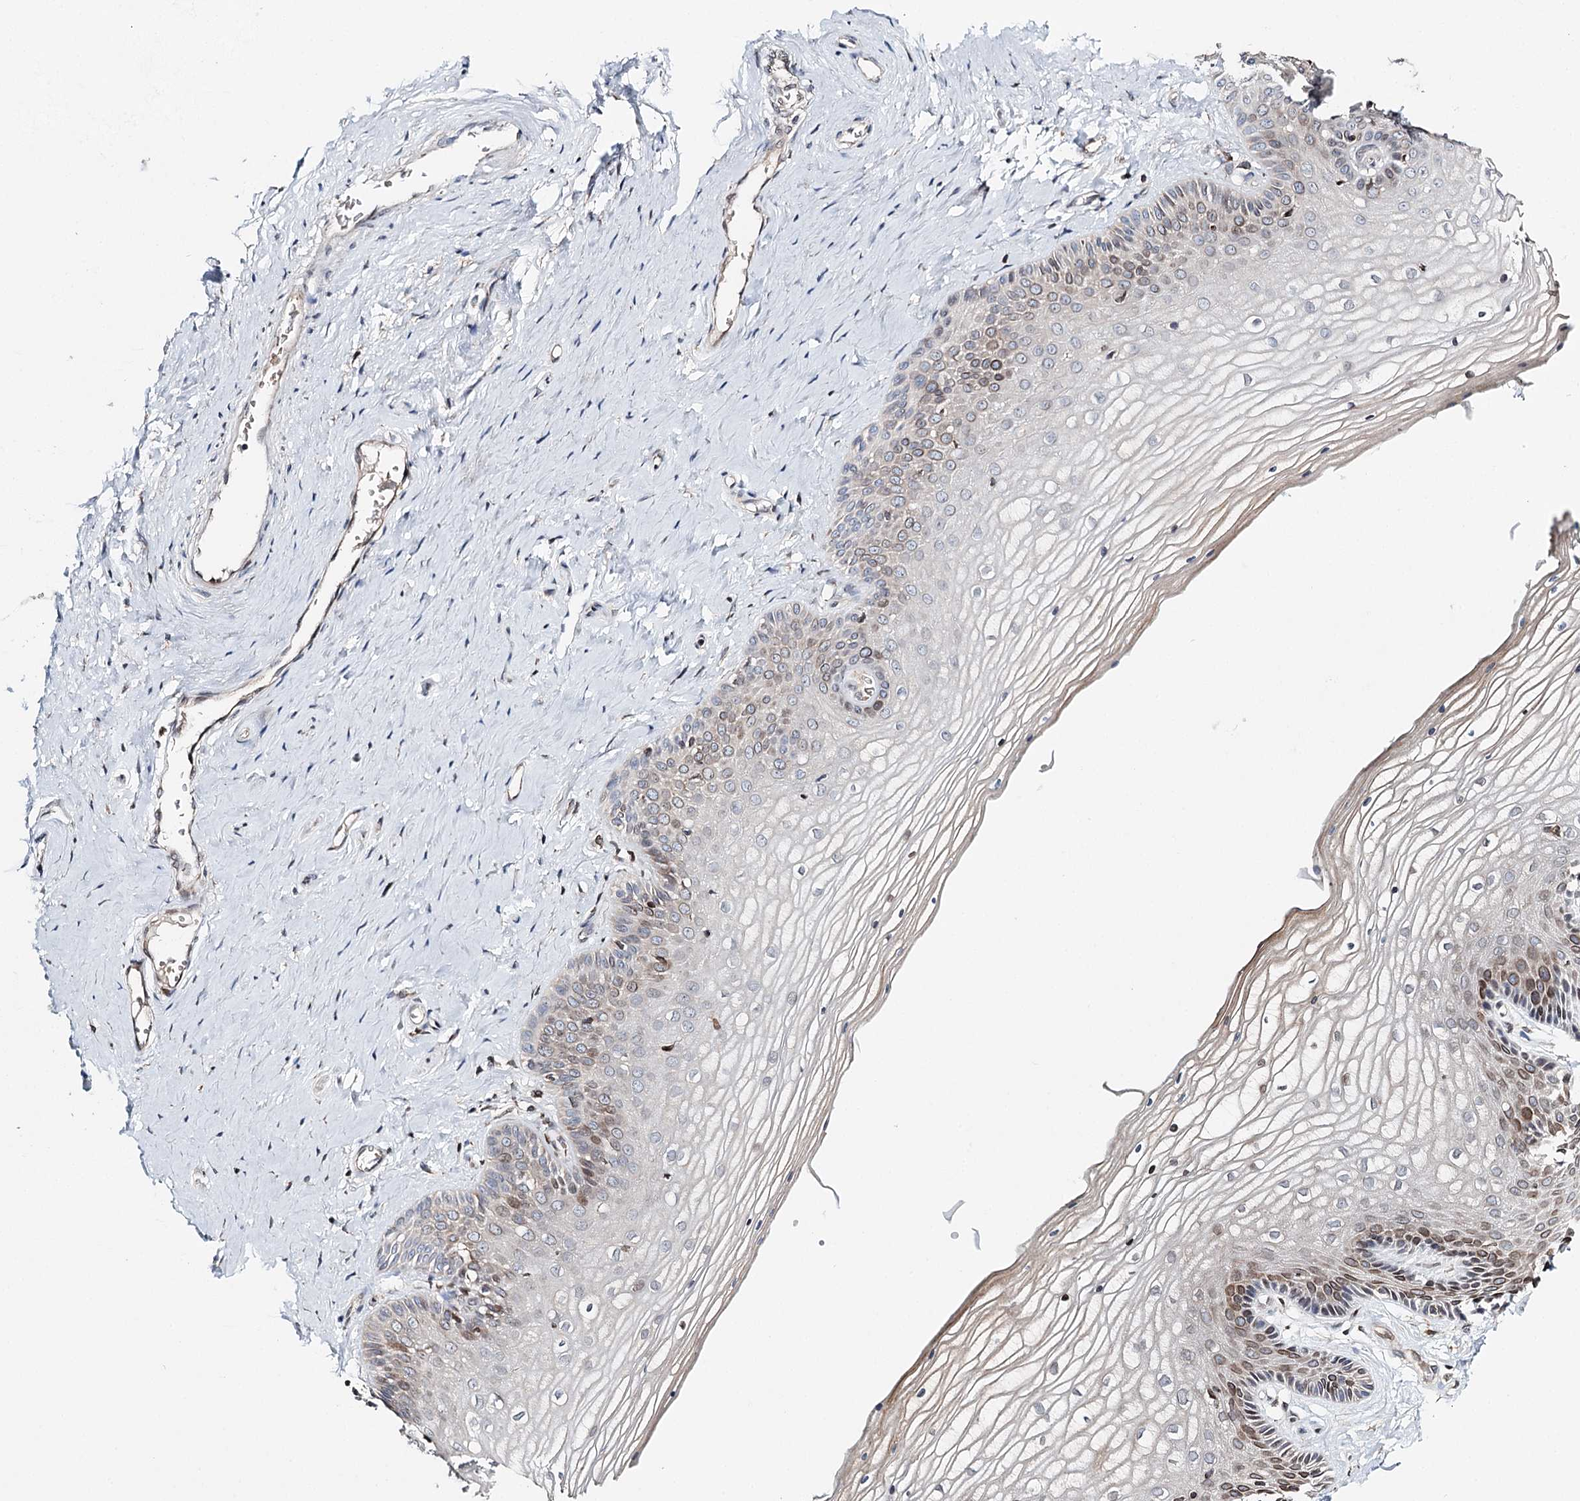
{"staining": {"intensity": "moderate", "quantity": "25%-75%", "location": "cytoplasmic/membranous,nuclear"}, "tissue": "vagina", "cell_type": "Squamous epithelial cells", "image_type": "normal", "snomed": [{"axis": "morphology", "description": "Normal tissue, NOS"}, {"axis": "topography", "description": "Vagina"}, {"axis": "topography", "description": "Cervix"}], "caption": "Unremarkable vagina exhibits moderate cytoplasmic/membranous,nuclear expression in about 25%-75% of squamous epithelial cells.", "gene": "CFAP46", "patient": {"sex": "female", "age": 40}}